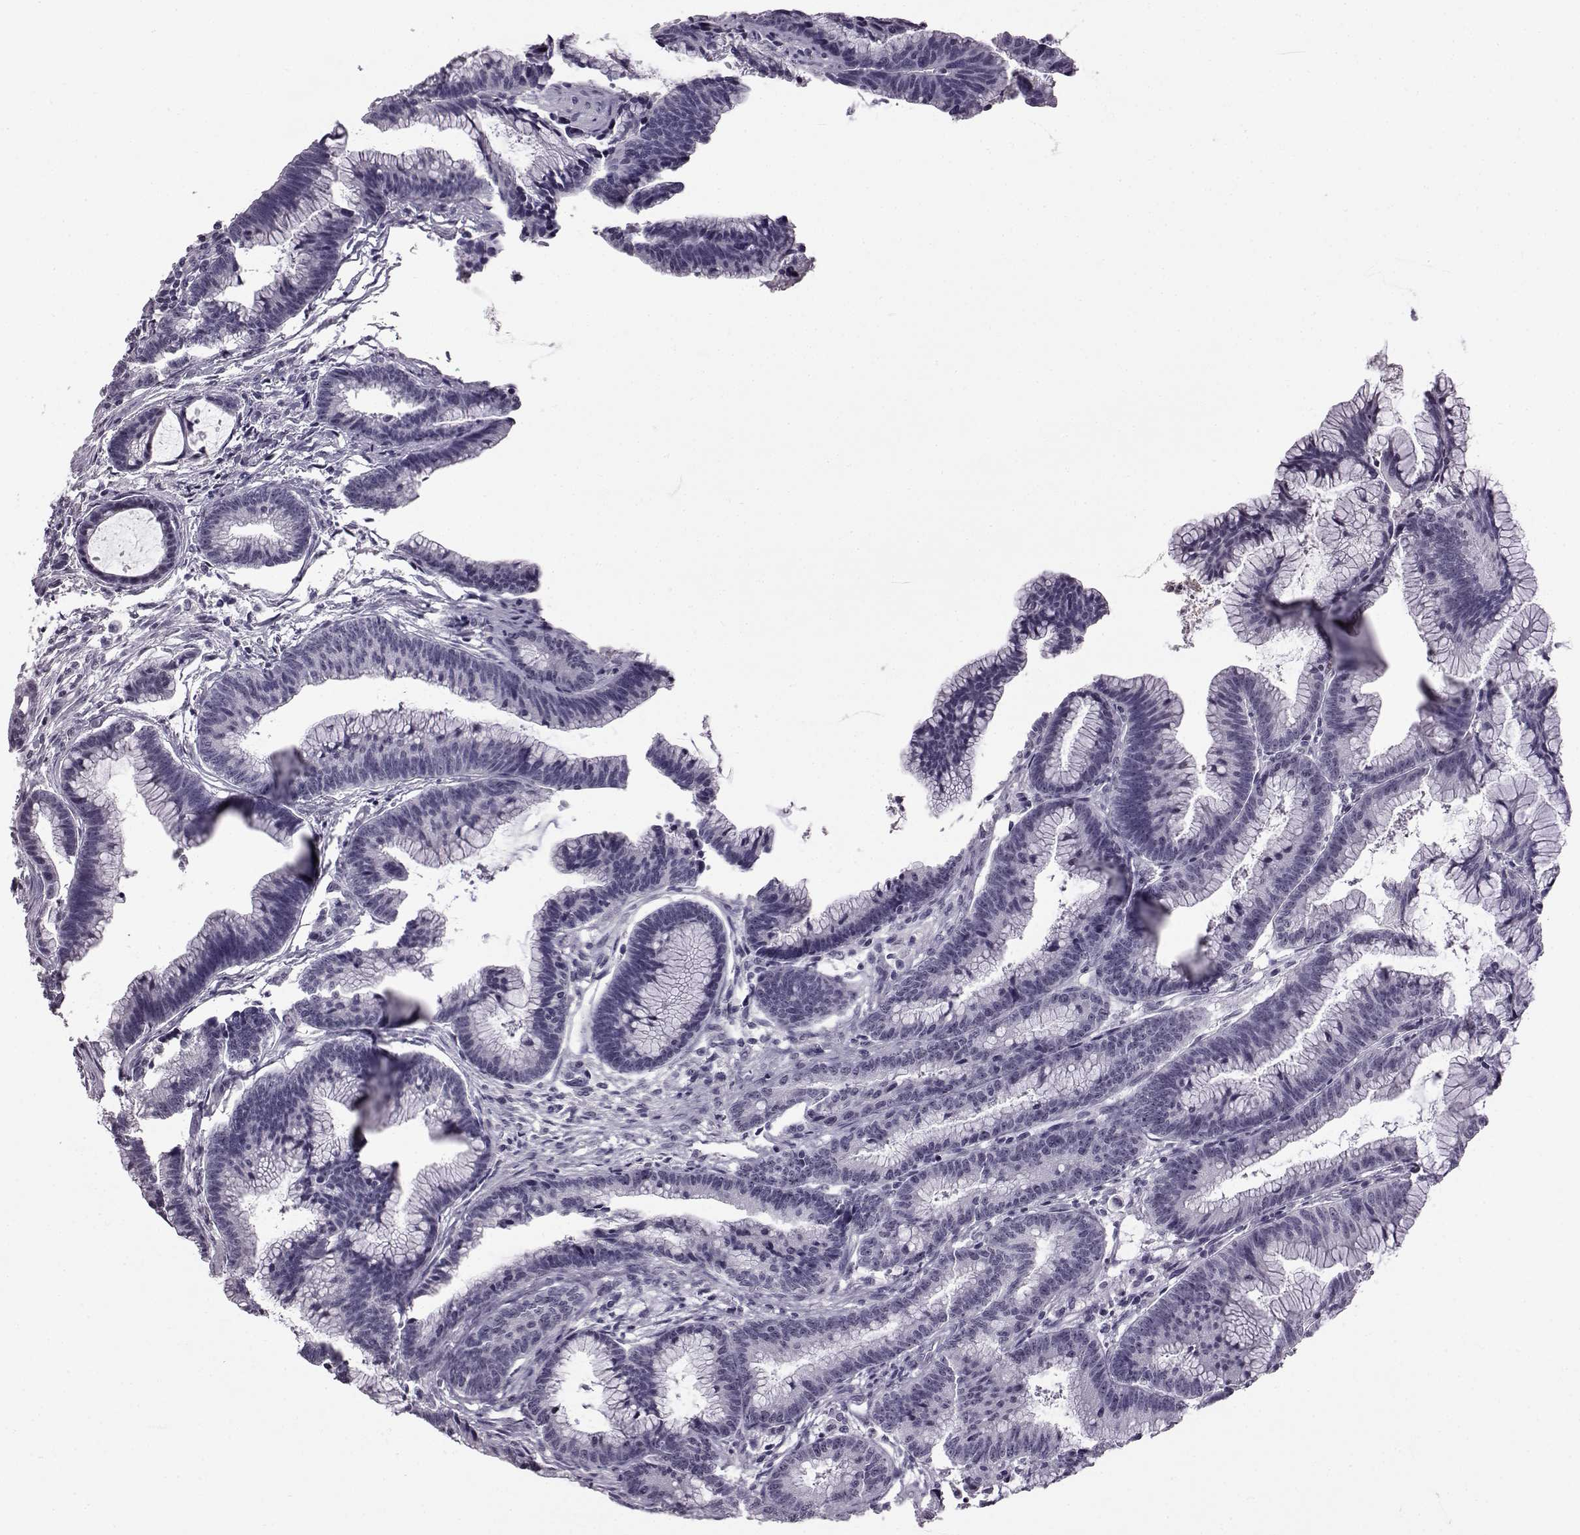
{"staining": {"intensity": "negative", "quantity": "none", "location": "none"}, "tissue": "colorectal cancer", "cell_type": "Tumor cells", "image_type": "cancer", "snomed": [{"axis": "morphology", "description": "Adenocarcinoma, NOS"}, {"axis": "topography", "description": "Colon"}], "caption": "A histopathology image of human colorectal cancer is negative for staining in tumor cells.", "gene": "ADGRG2", "patient": {"sex": "female", "age": 78}}